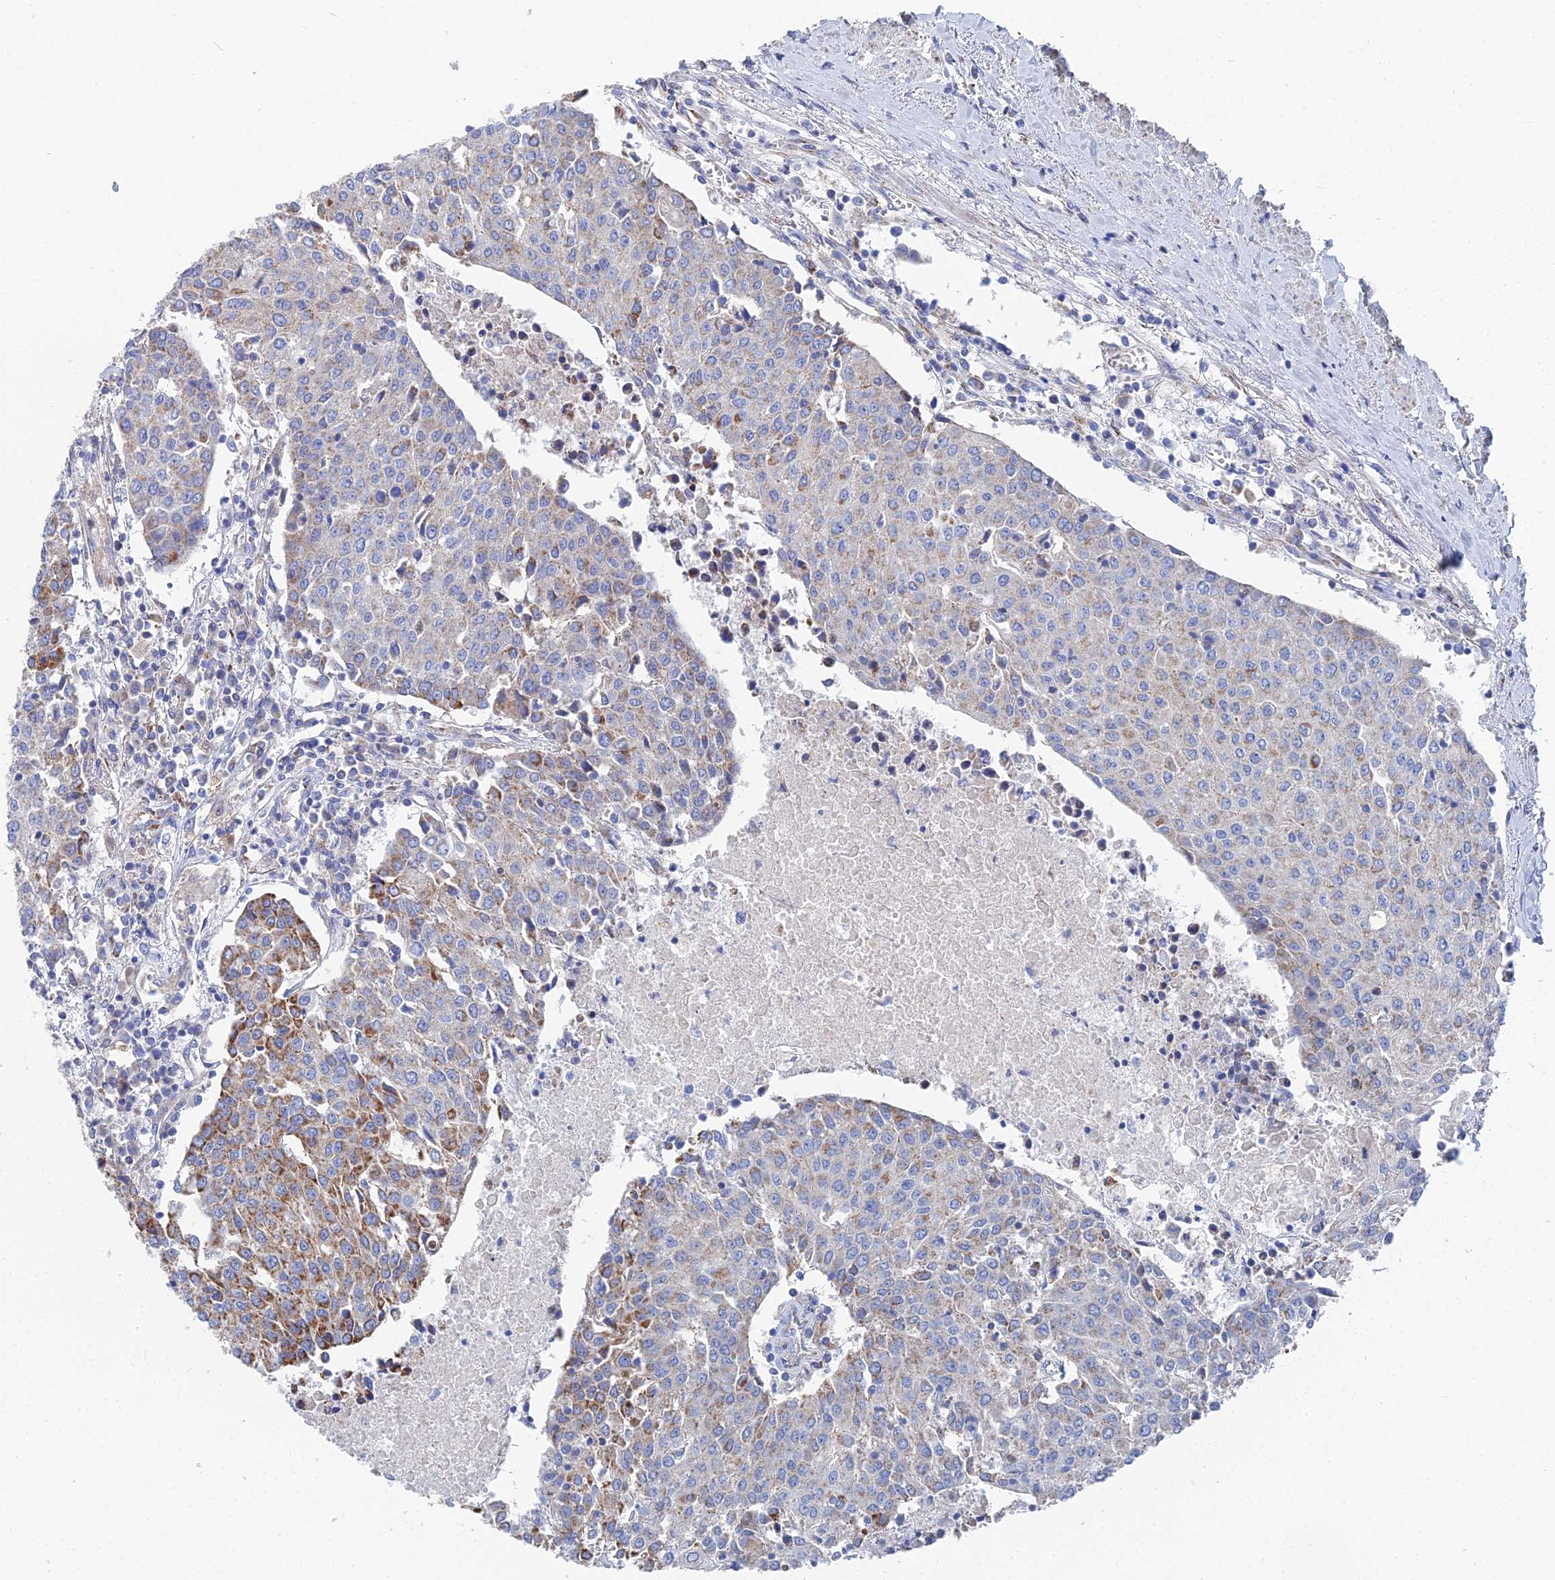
{"staining": {"intensity": "moderate", "quantity": "<25%", "location": "cytoplasmic/membranous"}, "tissue": "urothelial cancer", "cell_type": "Tumor cells", "image_type": "cancer", "snomed": [{"axis": "morphology", "description": "Urothelial carcinoma, High grade"}, {"axis": "topography", "description": "Urinary bladder"}], "caption": "The photomicrograph exhibits immunohistochemical staining of urothelial cancer. There is moderate cytoplasmic/membranous positivity is present in about <25% of tumor cells. The protein of interest is stained brown, and the nuclei are stained in blue (DAB IHC with brightfield microscopy, high magnification).", "gene": "IFT80", "patient": {"sex": "female", "age": 85}}